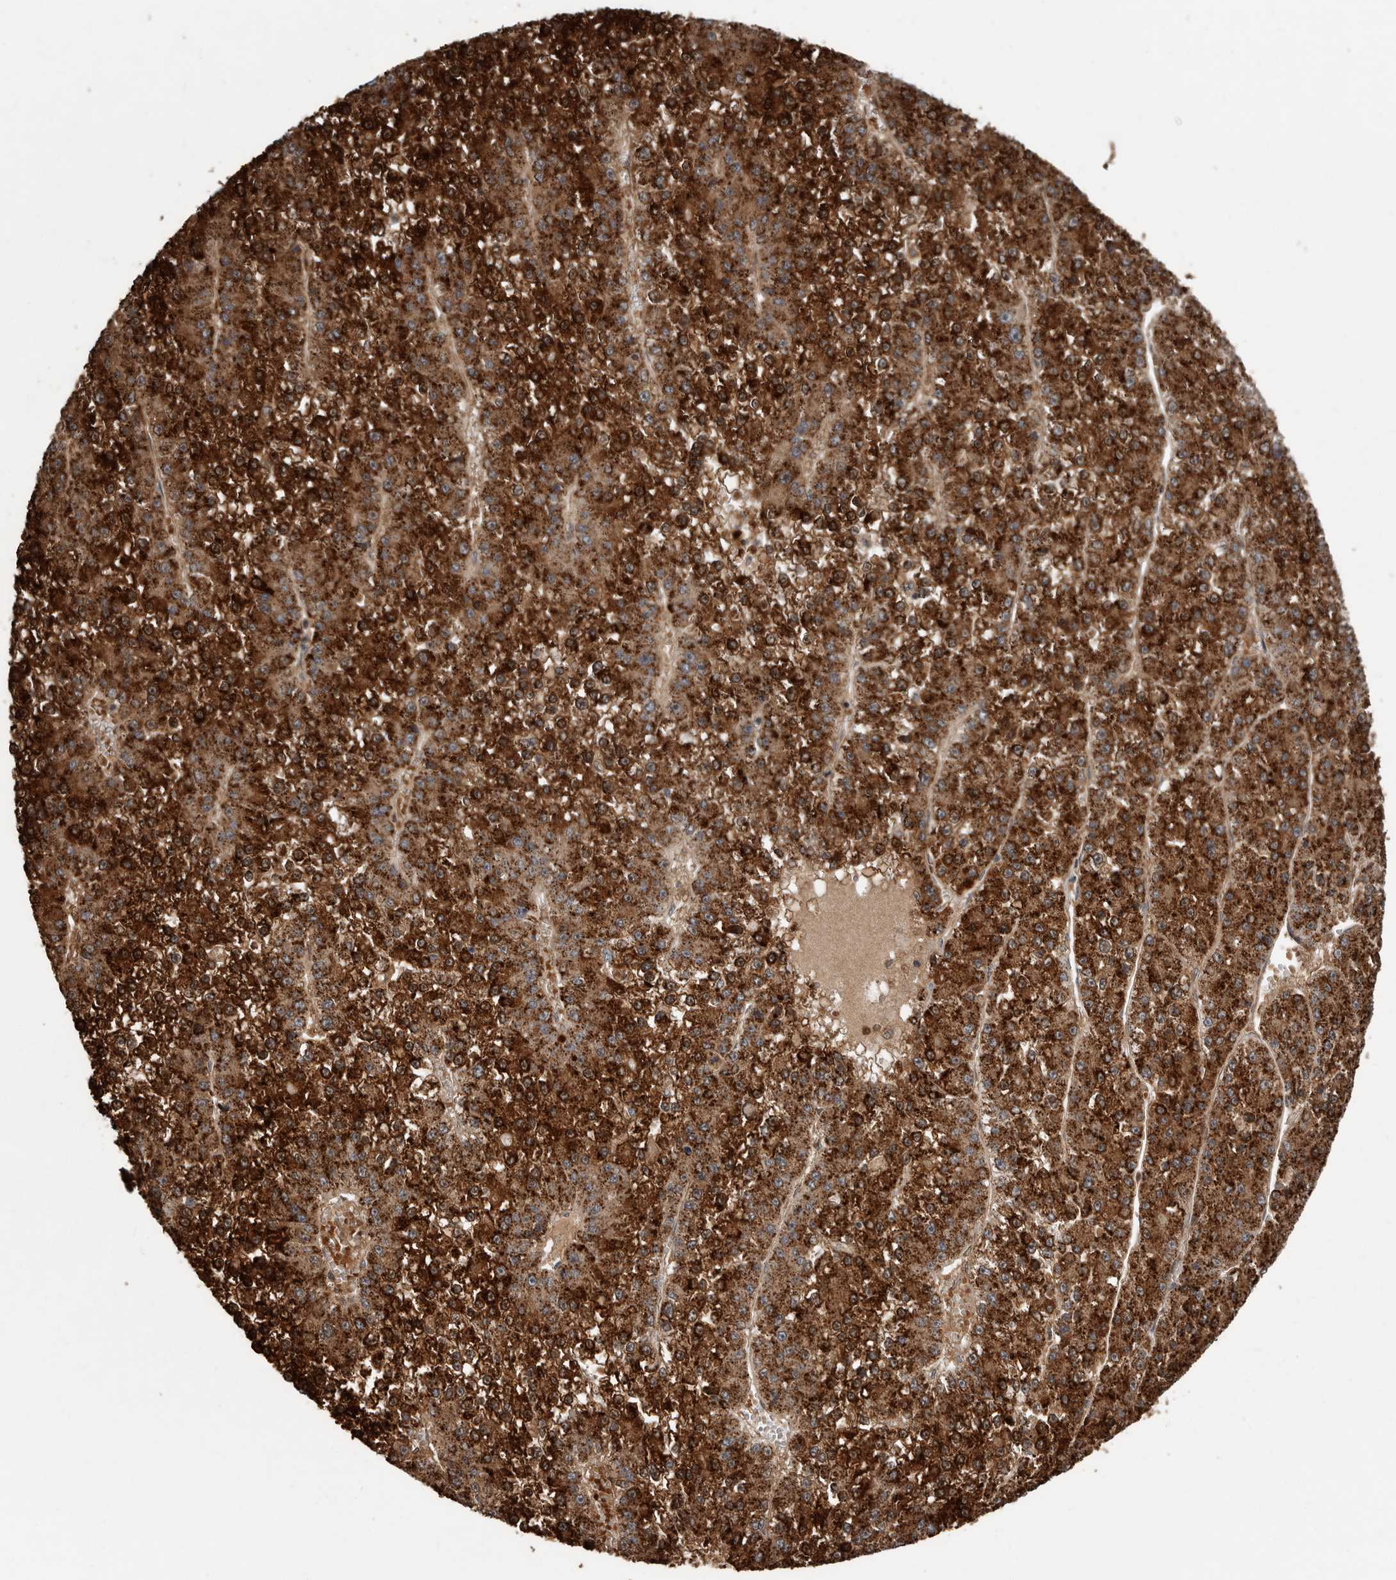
{"staining": {"intensity": "strong", "quantity": ">75%", "location": "cytoplasmic/membranous"}, "tissue": "liver cancer", "cell_type": "Tumor cells", "image_type": "cancer", "snomed": [{"axis": "morphology", "description": "Carcinoma, Hepatocellular, NOS"}, {"axis": "topography", "description": "Liver"}], "caption": "The immunohistochemical stain shows strong cytoplasmic/membranous positivity in tumor cells of liver cancer tissue.", "gene": "FGFR4", "patient": {"sex": "female", "age": 73}}